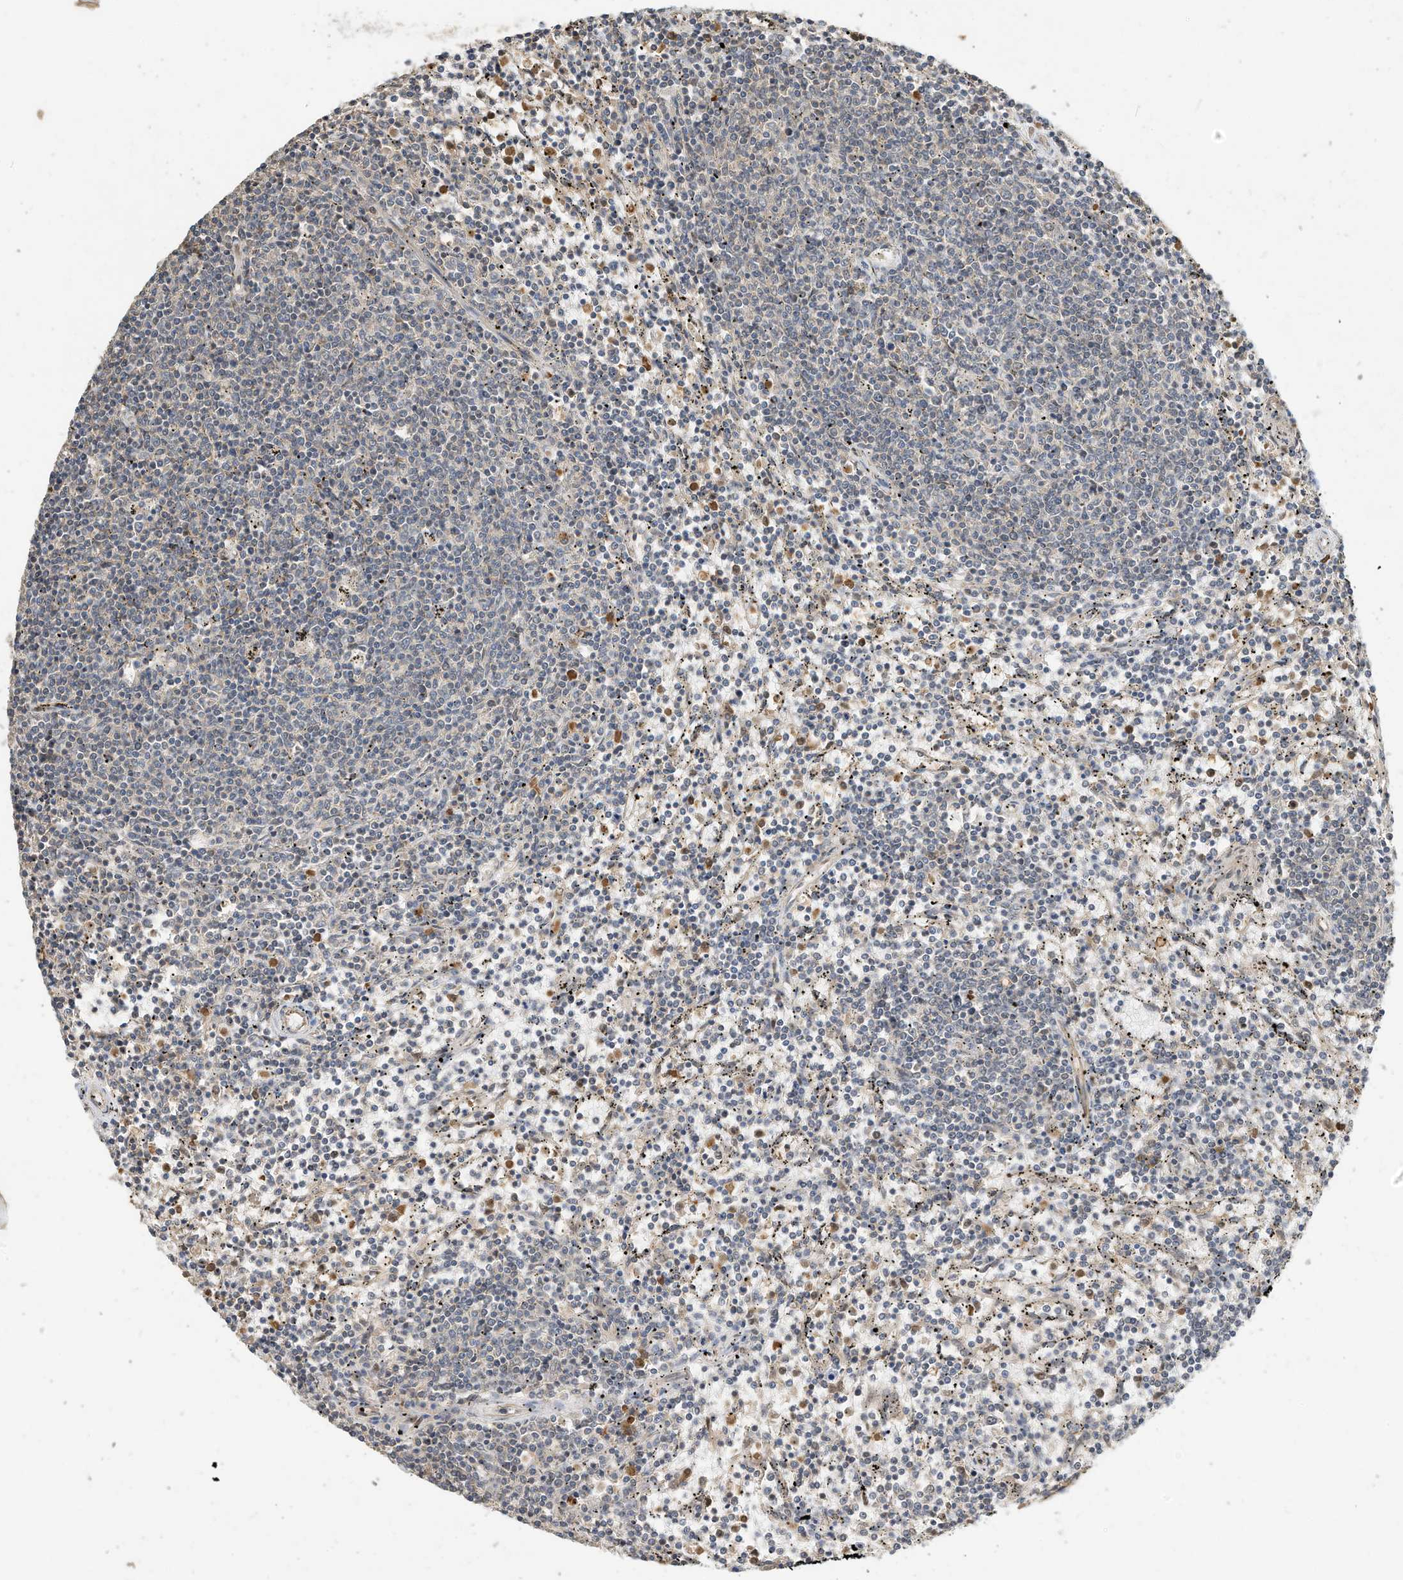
{"staining": {"intensity": "negative", "quantity": "none", "location": "none"}, "tissue": "lymphoma", "cell_type": "Tumor cells", "image_type": "cancer", "snomed": [{"axis": "morphology", "description": "Malignant lymphoma, non-Hodgkin's type, Low grade"}, {"axis": "topography", "description": "Spleen"}], "caption": "Tumor cells are negative for protein expression in human low-grade malignant lymphoma, non-Hodgkin's type.", "gene": "OFD1", "patient": {"sex": "female", "age": 50}}